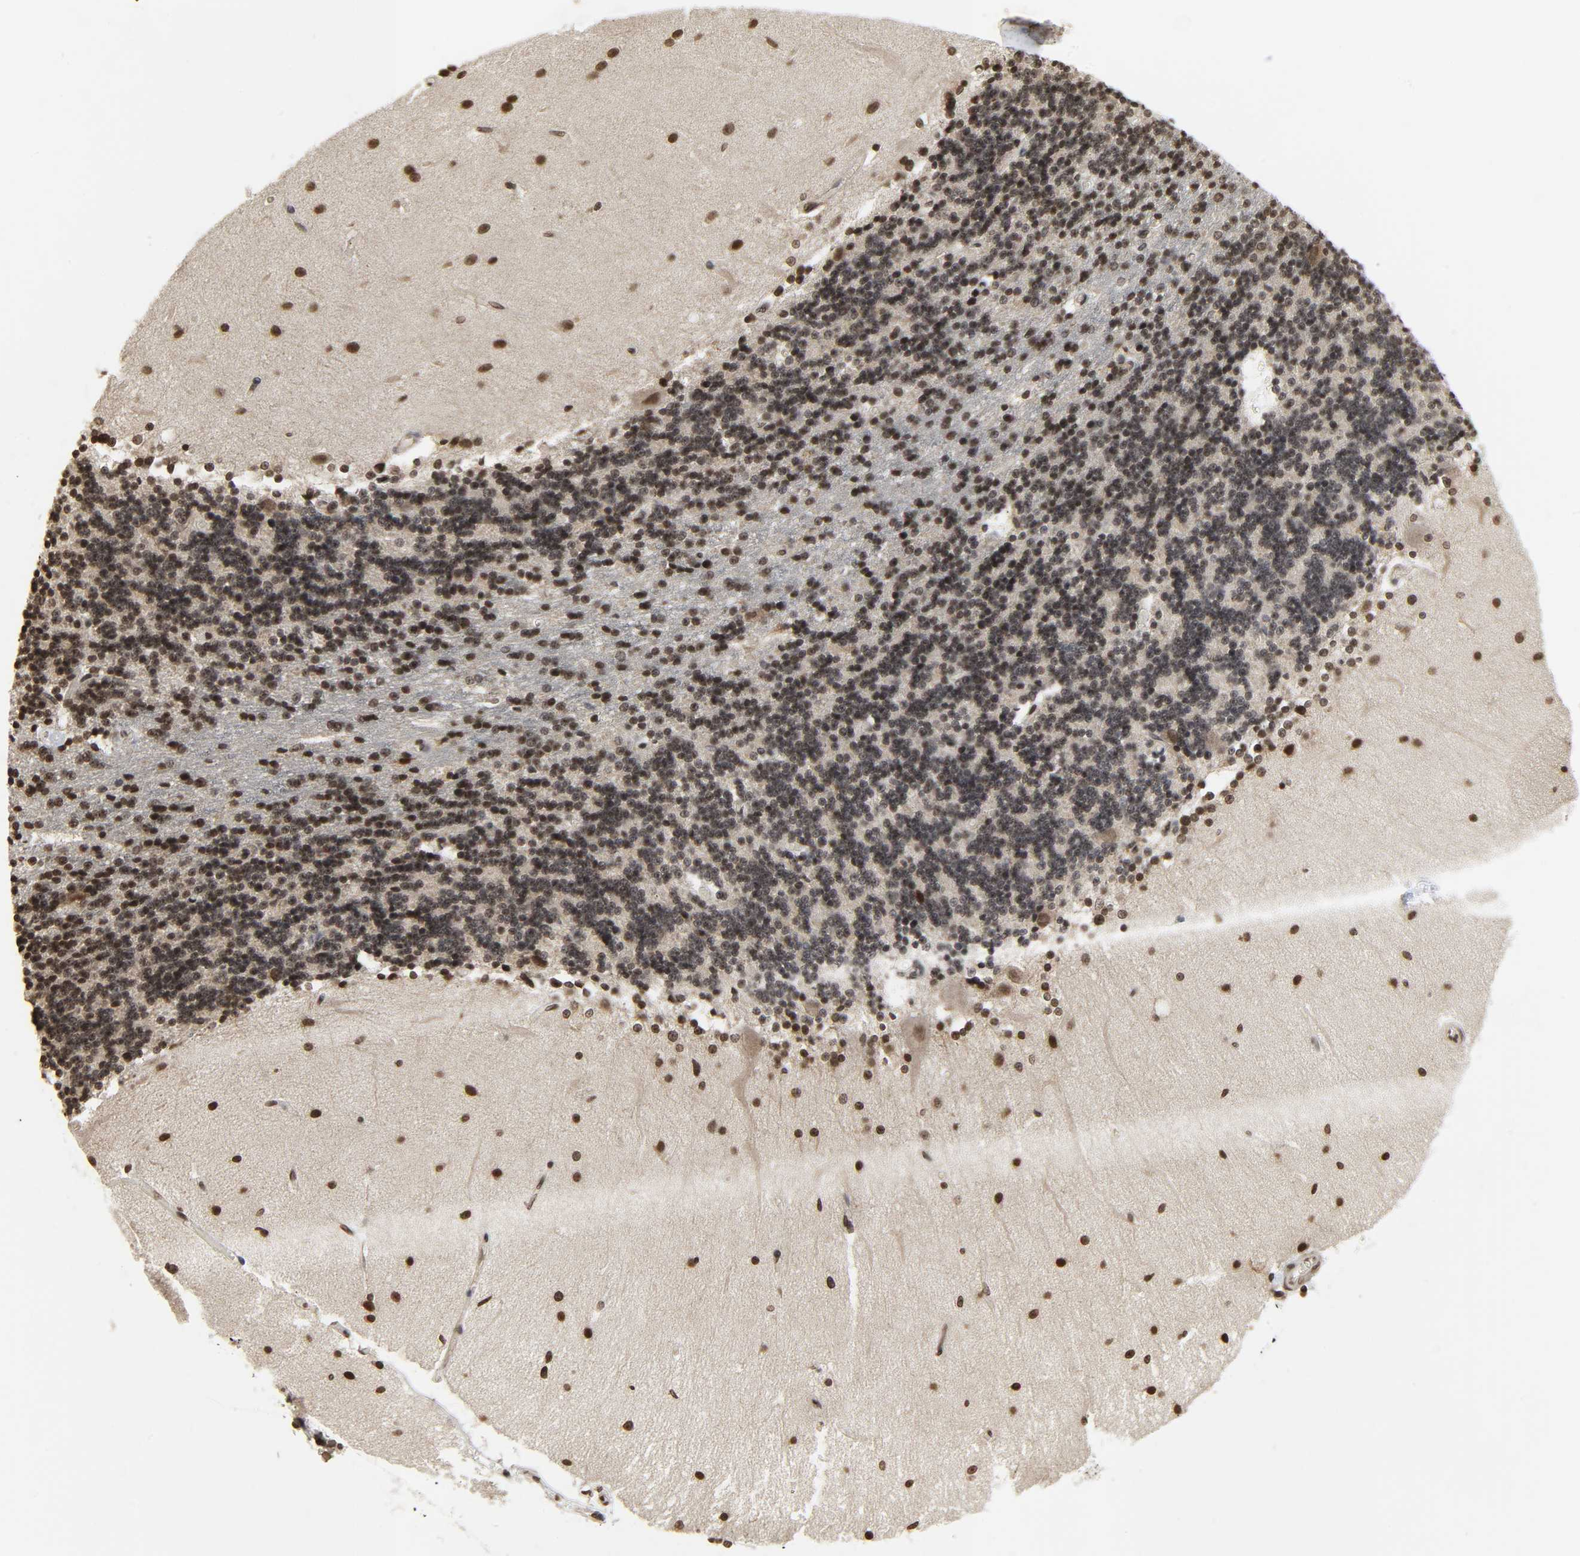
{"staining": {"intensity": "moderate", "quantity": "<25%", "location": "nuclear"}, "tissue": "cerebellum", "cell_type": "Cells in granular layer", "image_type": "normal", "snomed": [{"axis": "morphology", "description": "Normal tissue, NOS"}, {"axis": "topography", "description": "Cerebellum"}], "caption": "Protein staining of unremarkable cerebellum displays moderate nuclear staining in about <25% of cells in granular layer.", "gene": "XRCC1", "patient": {"sex": "female", "age": 54}}